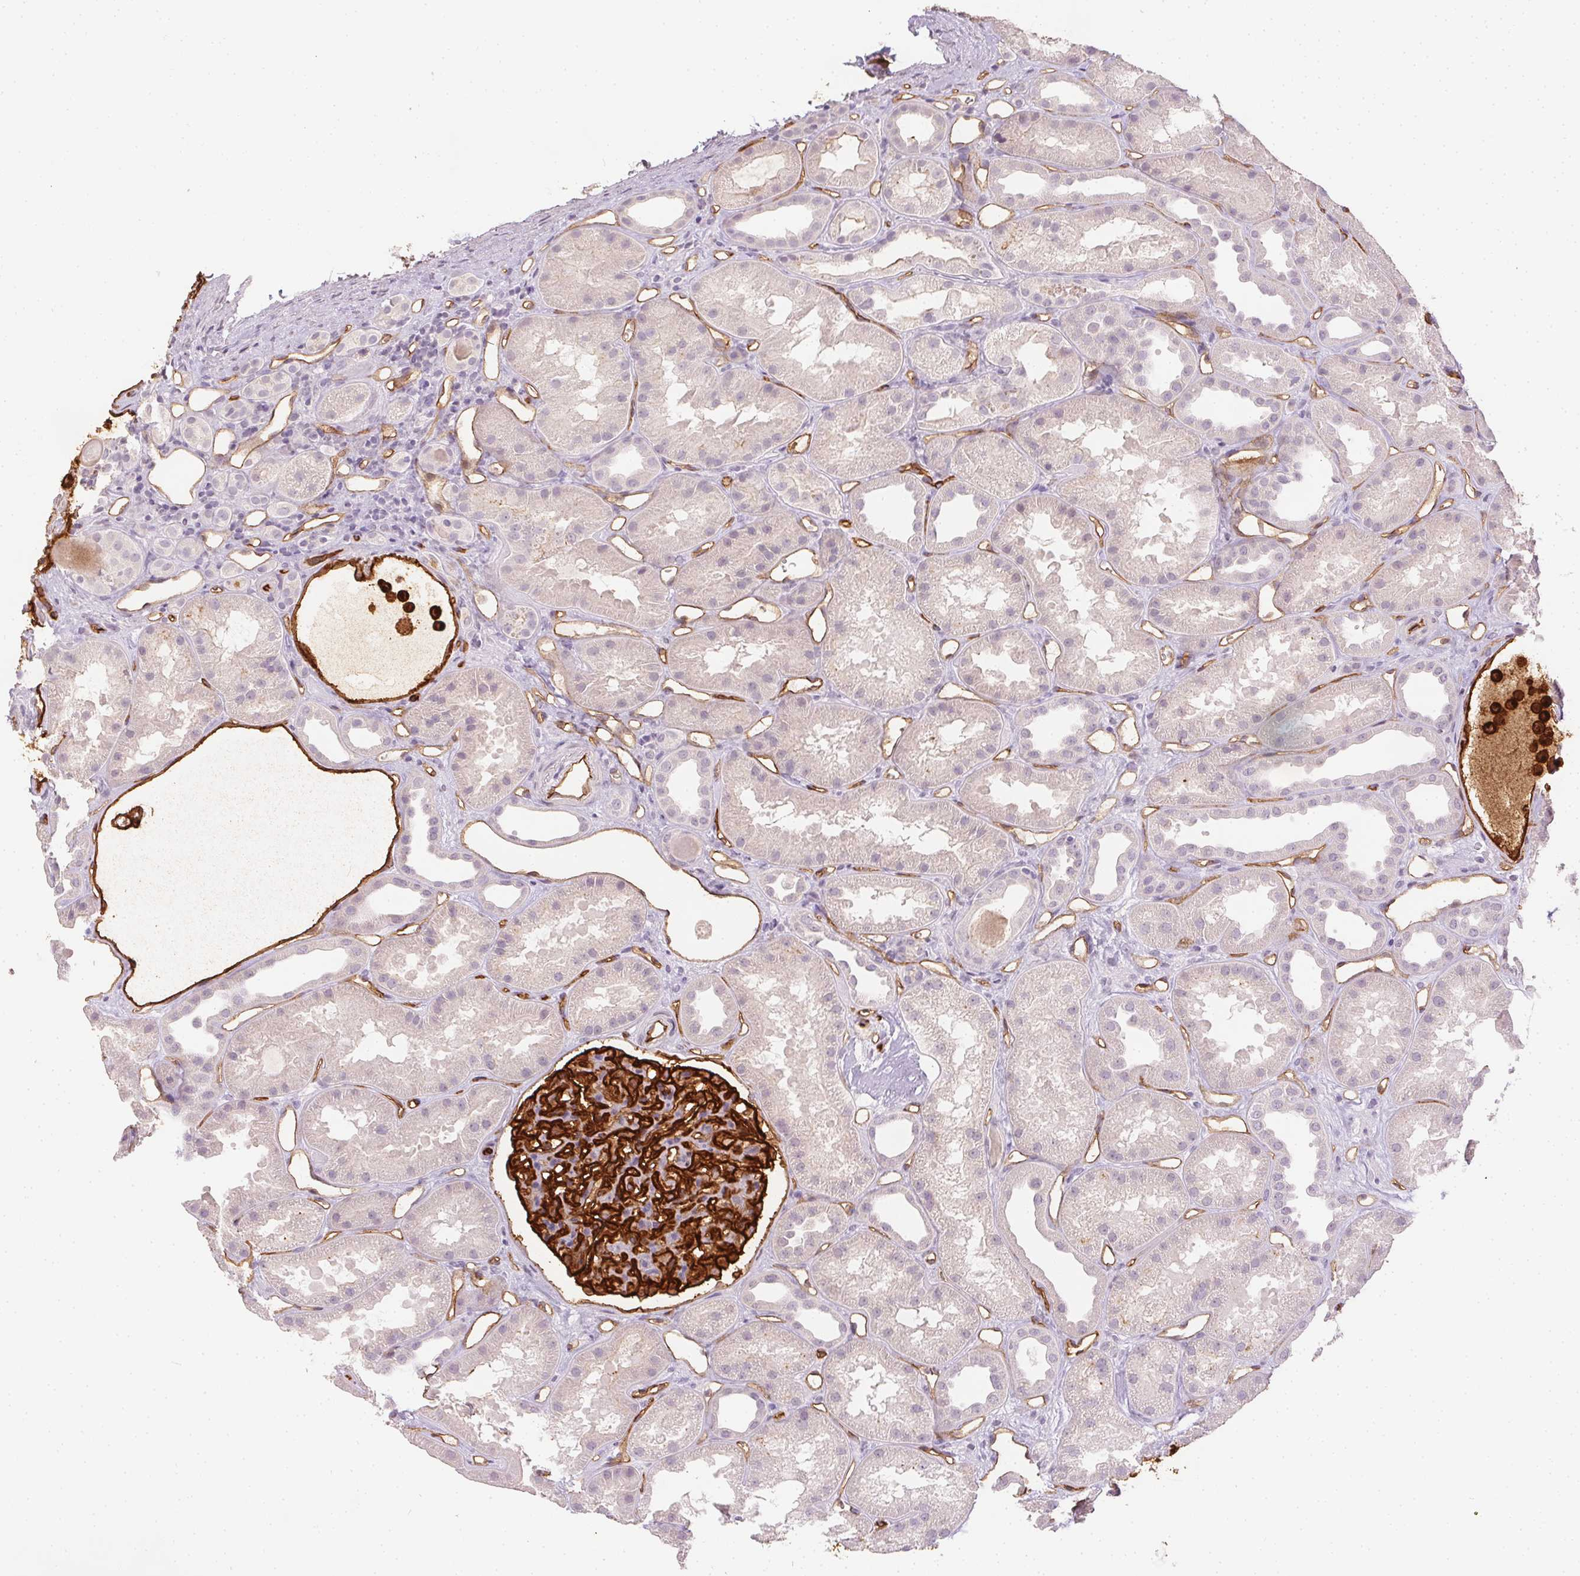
{"staining": {"intensity": "strong", "quantity": "25%-75%", "location": "cytoplasmic/membranous"}, "tissue": "kidney", "cell_type": "Cells in glomeruli", "image_type": "normal", "snomed": [{"axis": "morphology", "description": "Normal tissue, NOS"}, {"axis": "topography", "description": "Kidney"}], "caption": "Protein expression analysis of unremarkable kidney reveals strong cytoplasmic/membranous expression in about 25%-75% of cells in glomeruli. Using DAB (3,3'-diaminobenzidine) (brown) and hematoxylin (blue) stains, captured at high magnification using brightfield microscopy.", "gene": "PODXL", "patient": {"sex": "male", "age": 61}}